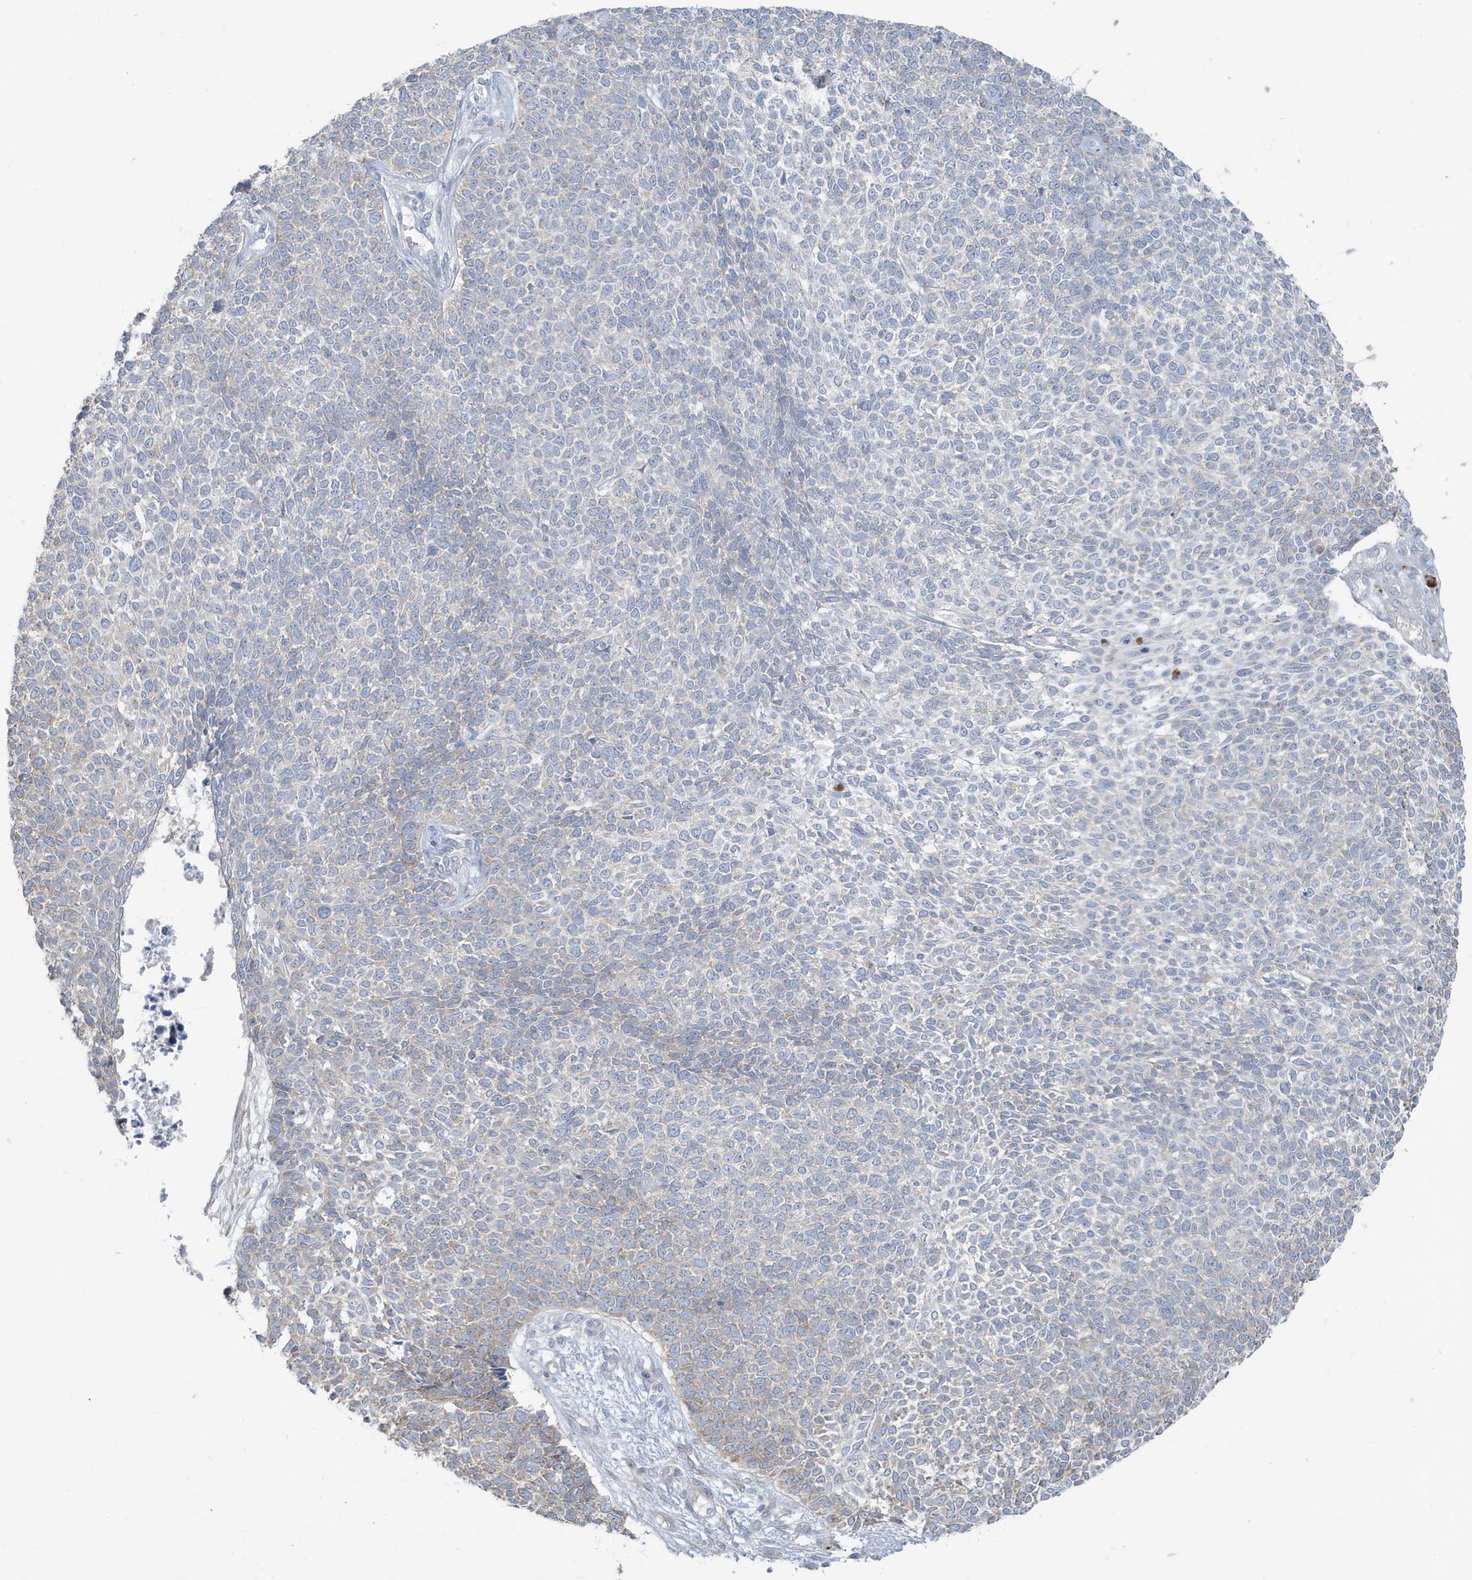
{"staining": {"intensity": "negative", "quantity": "none", "location": "none"}, "tissue": "skin cancer", "cell_type": "Tumor cells", "image_type": "cancer", "snomed": [{"axis": "morphology", "description": "Basal cell carcinoma"}, {"axis": "topography", "description": "Skin"}], "caption": "Tumor cells are negative for protein expression in human basal cell carcinoma (skin).", "gene": "CCNJ", "patient": {"sex": "female", "age": 84}}